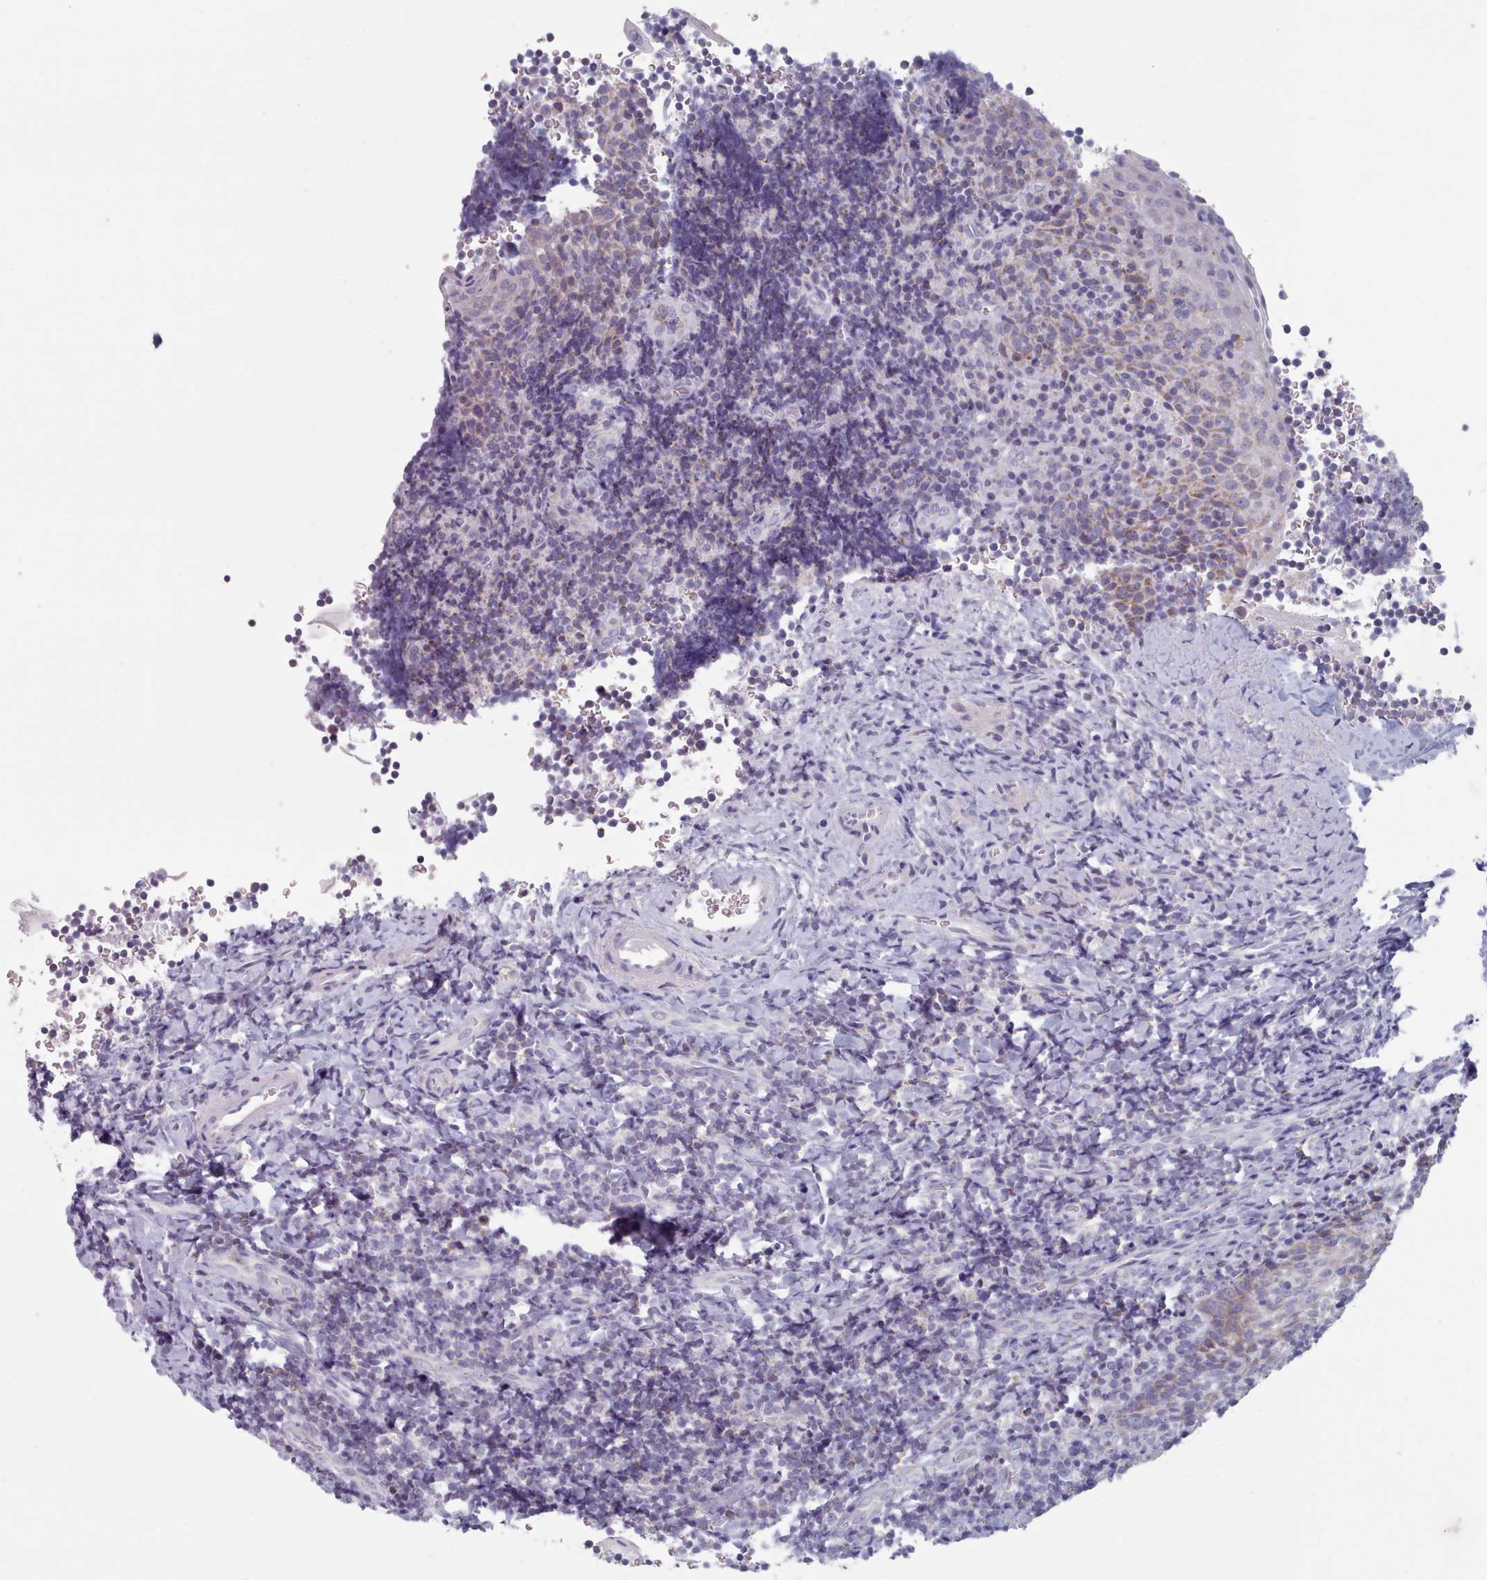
{"staining": {"intensity": "negative", "quantity": "none", "location": "none"}, "tissue": "tonsil", "cell_type": "Germinal center cells", "image_type": "normal", "snomed": [{"axis": "morphology", "description": "Normal tissue, NOS"}, {"axis": "topography", "description": "Tonsil"}], "caption": "DAB immunohistochemical staining of unremarkable tonsil shows no significant expression in germinal center cells. (DAB immunohistochemistry (IHC) with hematoxylin counter stain).", "gene": "FAM170B", "patient": {"sex": "male", "age": 27}}